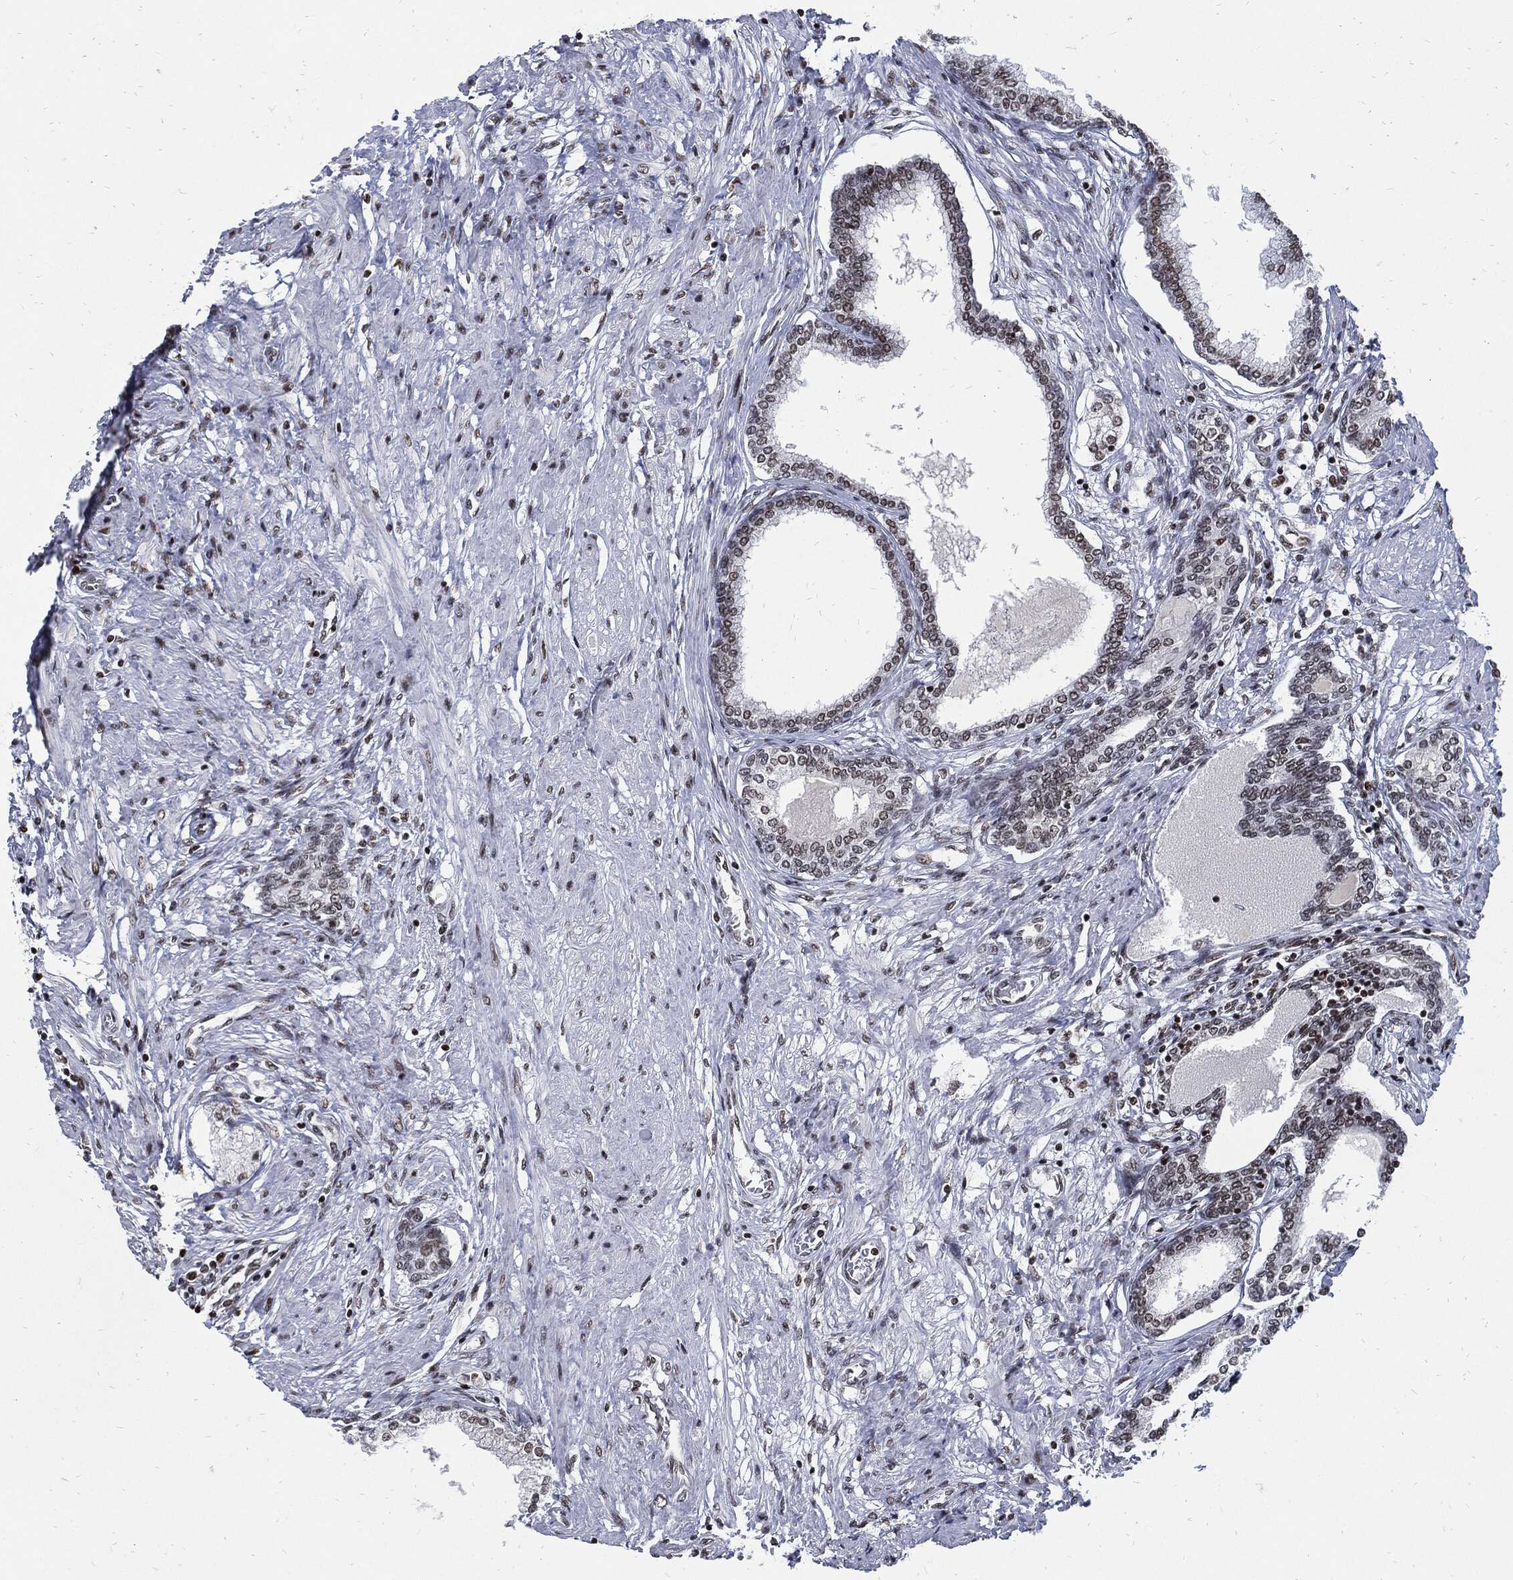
{"staining": {"intensity": "weak", "quantity": "<25%", "location": "nuclear"}, "tissue": "prostate cancer", "cell_type": "Tumor cells", "image_type": "cancer", "snomed": [{"axis": "morphology", "description": "Adenocarcinoma, Low grade"}, {"axis": "topography", "description": "Prostate and seminal vesicle, NOS"}], "caption": "This micrograph is of adenocarcinoma (low-grade) (prostate) stained with immunohistochemistry (IHC) to label a protein in brown with the nuclei are counter-stained blue. There is no expression in tumor cells.", "gene": "TERF2", "patient": {"sex": "male", "age": 61}}